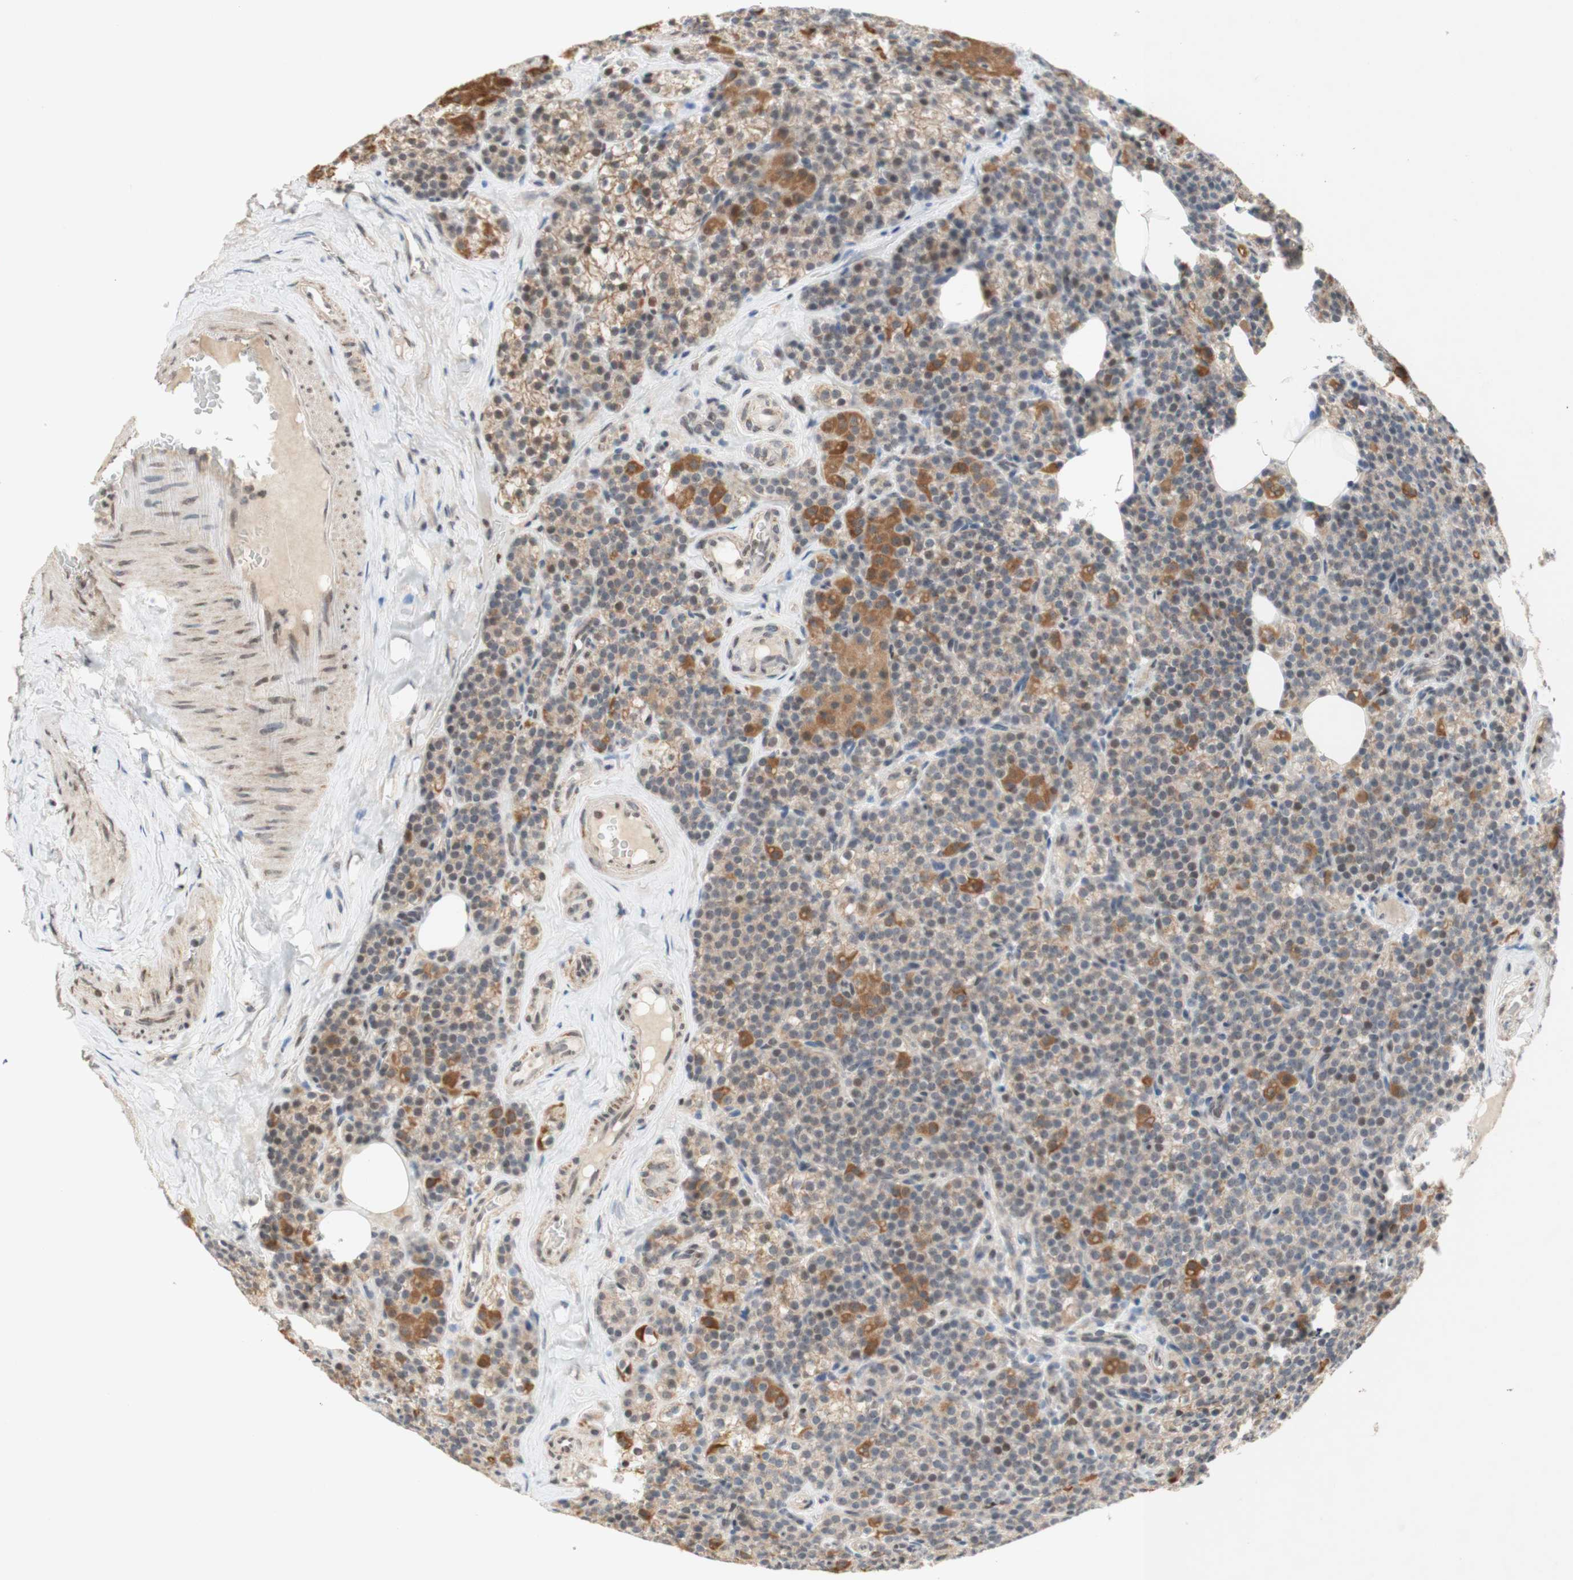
{"staining": {"intensity": "moderate", "quantity": ">75%", "location": "cytoplasmic/membranous"}, "tissue": "parathyroid gland", "cell_type": "Glandular cells", "image_type": "normal", "snomed": [{"axis": "morphology", "description": "Normal tissue, NOS"}, {"axis": "topography", "description": "Parathyroid gland"}], "caption": "Protein staining of unremarkable parathyroid gland exhibits moderate cytoplasmic/membranous positivity in about >75% of glandular cells. (DAB IHC, brown staining for protein, blue staining for nuclei).", "gene": "DNMT3A", "patient": {"sex": "female", "age": 57}}